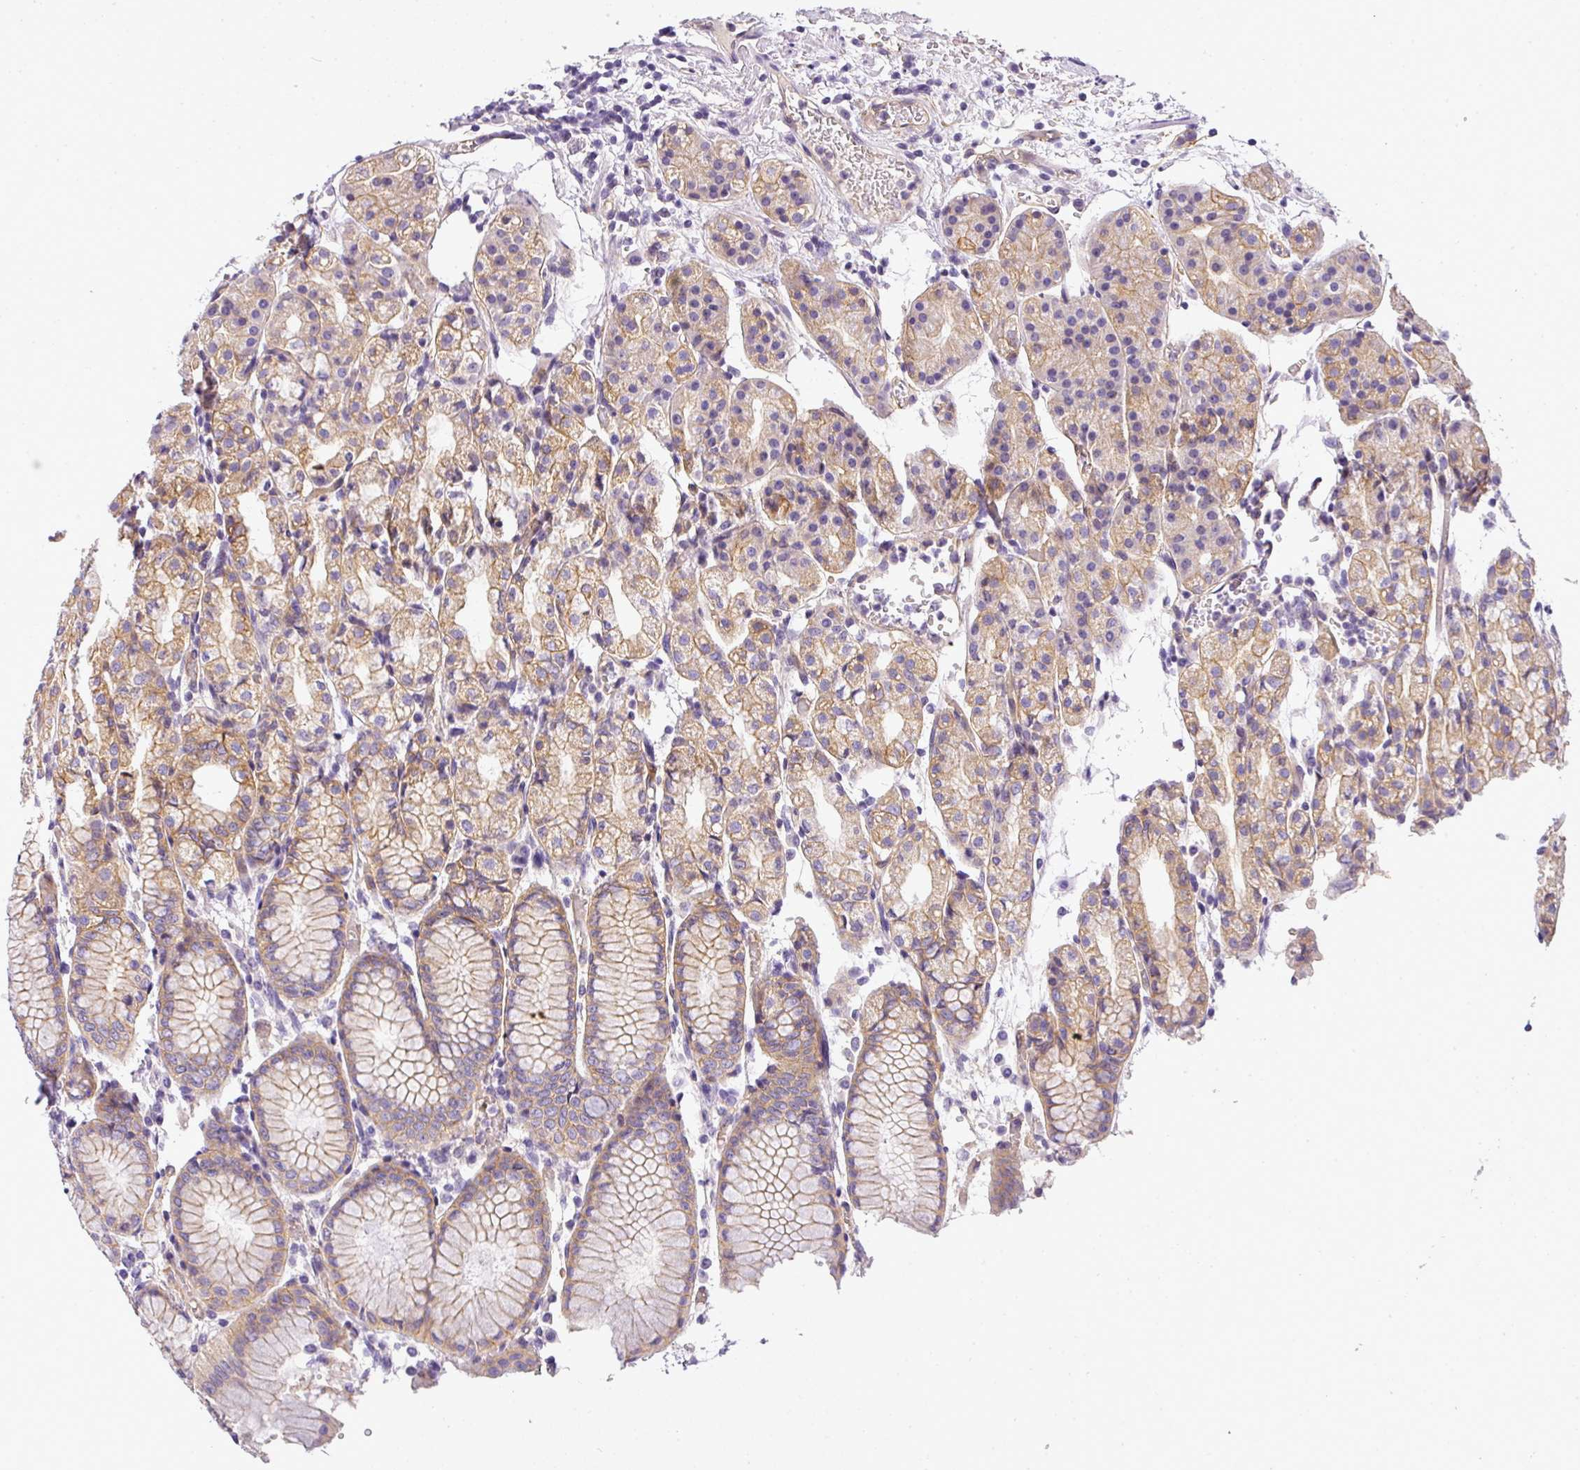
{"staining": {"intensity": "moderate", "quantity": "25%-75%", "location": "cytoplasmic/membranous"}, "tissue": "stomach", "cell_type": "Glandular cells", "image_type": "normal", "snomed": [{"axis": "morphology", "description": "Normal tissue, NOS"}, {"axis": "topography", "description": "Stomach"}], "caption": "IHC (DAB (3,3'-diaminobenzidine)) staining of unremarkable stomach displays moderate cytoplasmic/membranous protein staining in approximately 25%-75% of glandular cells.", "gene": "OR11H4", "patient": {"sex": "female", "age": 57}}